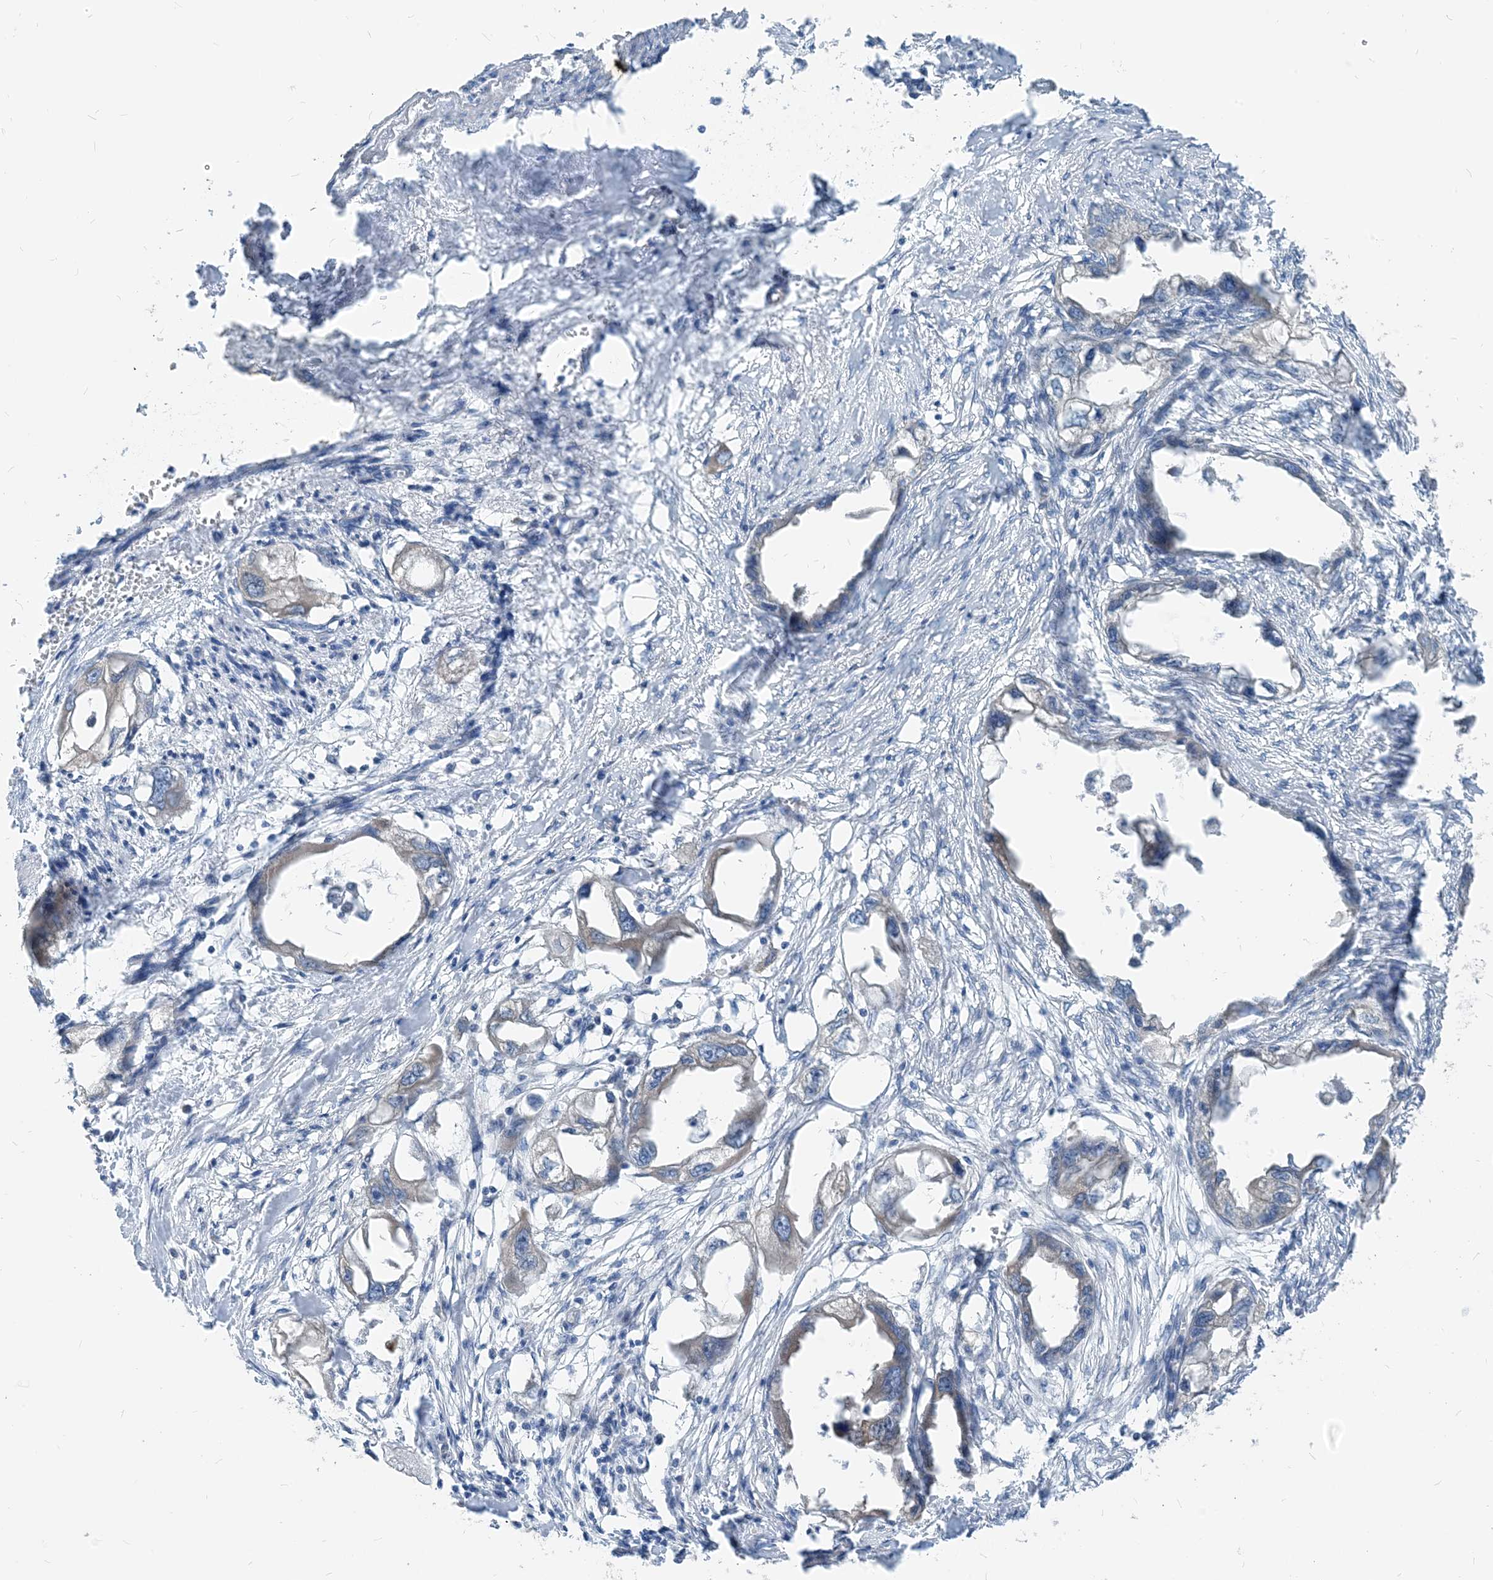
{"staining": {"intensity": "weak", "quantity": "<25%", "location": "cytoplasmic/membranous"}, "tissue": "endometrial cancer", "cell_type": "Tumor cells", "image_type": "cancer", "snomed": [{"axis": "morphology", "description": "Adenocarcinoma, NOS"}, {"axis": "morphology", "description": "Adenocarcinoma, metastatic, NOS"}, {"axis": "topography", "description": "Adipose tissue"}, {"axis": "topography", "description": "Endometrium"}], "caption": "Metastatic adenocarcinoma (endometrial) was stained to show a protein in brown. There is no significant positivity in tumor cells. (DAB IHC with hematoxylin counter stain).", "gene": "PLEKHA3", "patient": {"sex": "female", "age": 67}}